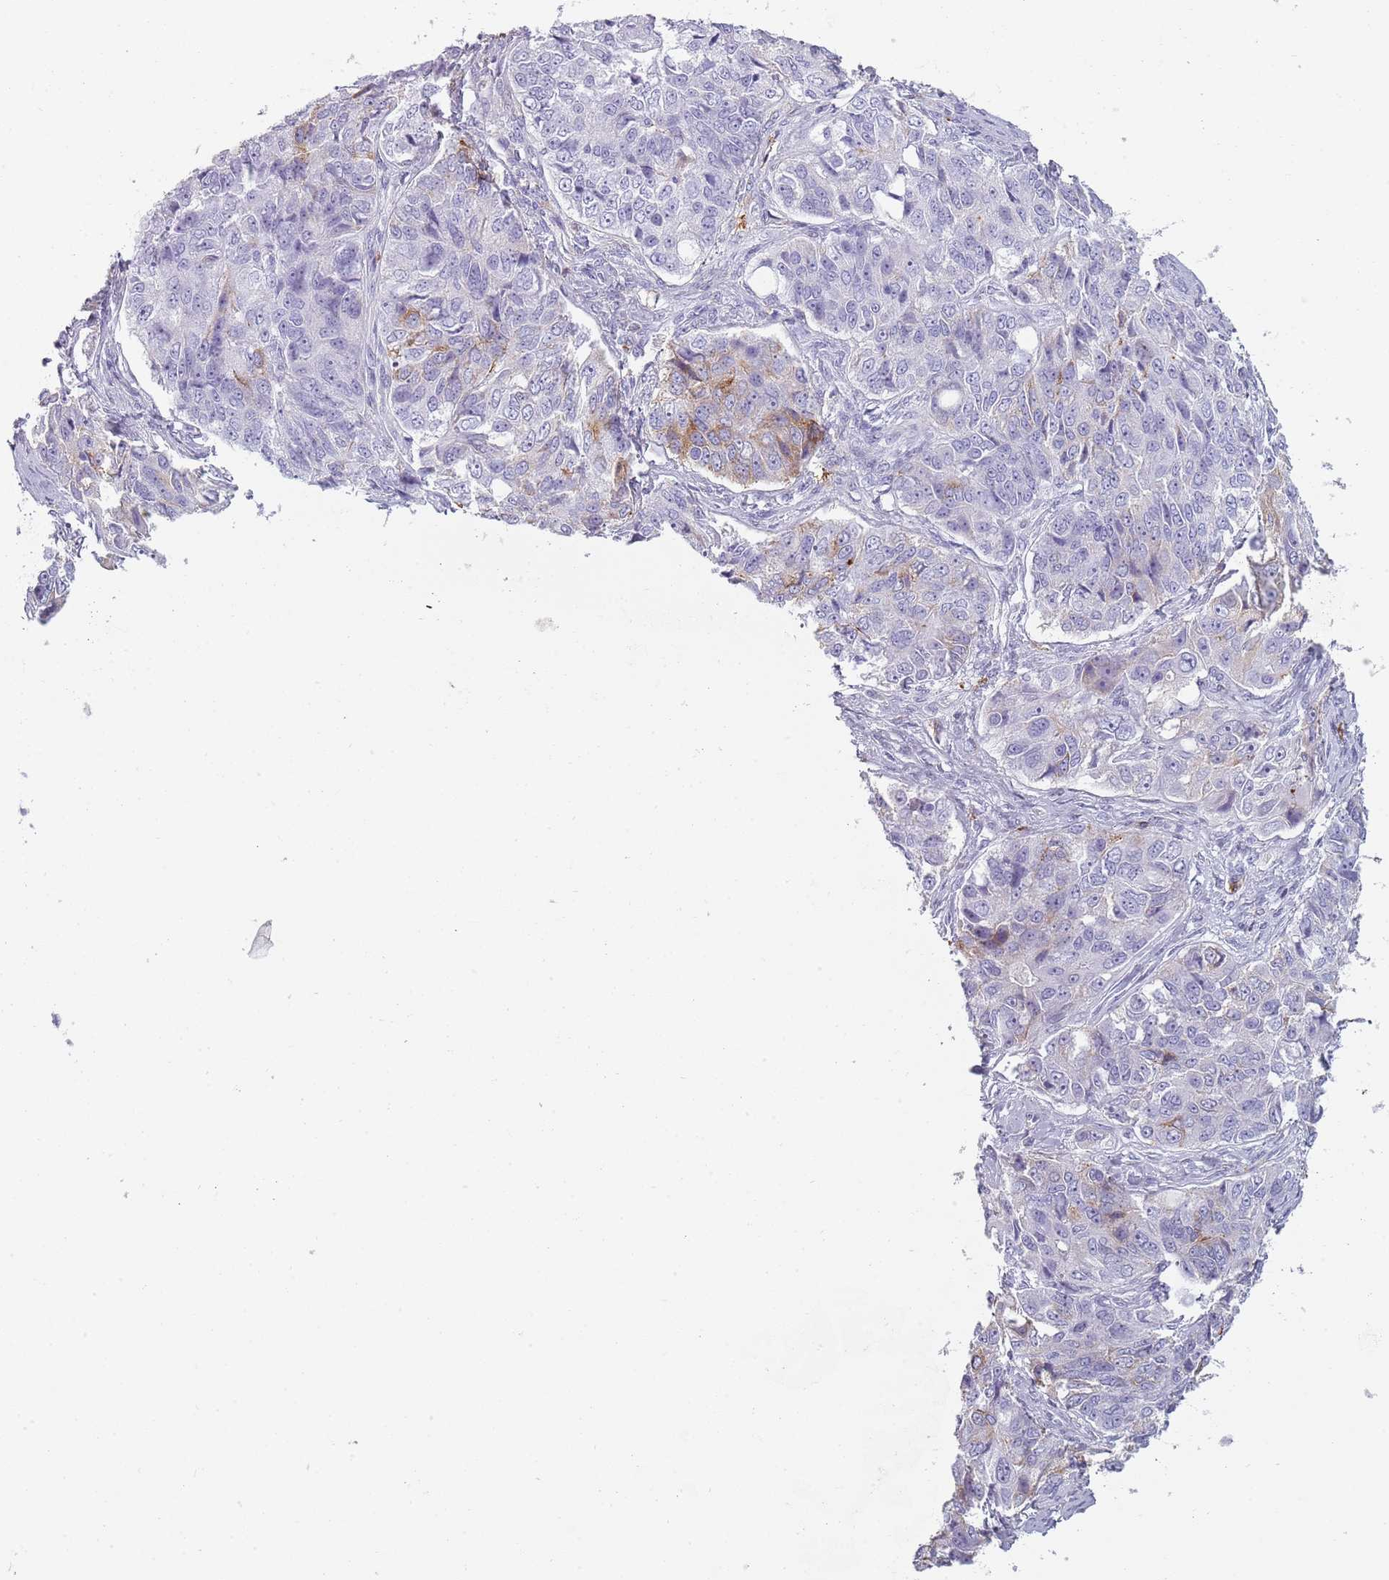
{"staining": {"intensity": "negative", "quantity": "none", "location": "none"}, "tissue": "ovarian cancer", "cell_type": "Tumor cells", "image_type": "cancer", "snomed": [{"axis": "morphology", "description": "Carcinoma, endometroid"}, {"axis": "topography", "description": "Ovary"}], "caption": "Immunohistochemistry of human ovarian endometroid carcinoma shows no expression in tumor cells.", "gene": "COLEC12", "patient": {"sex": "female", "age": 51}}